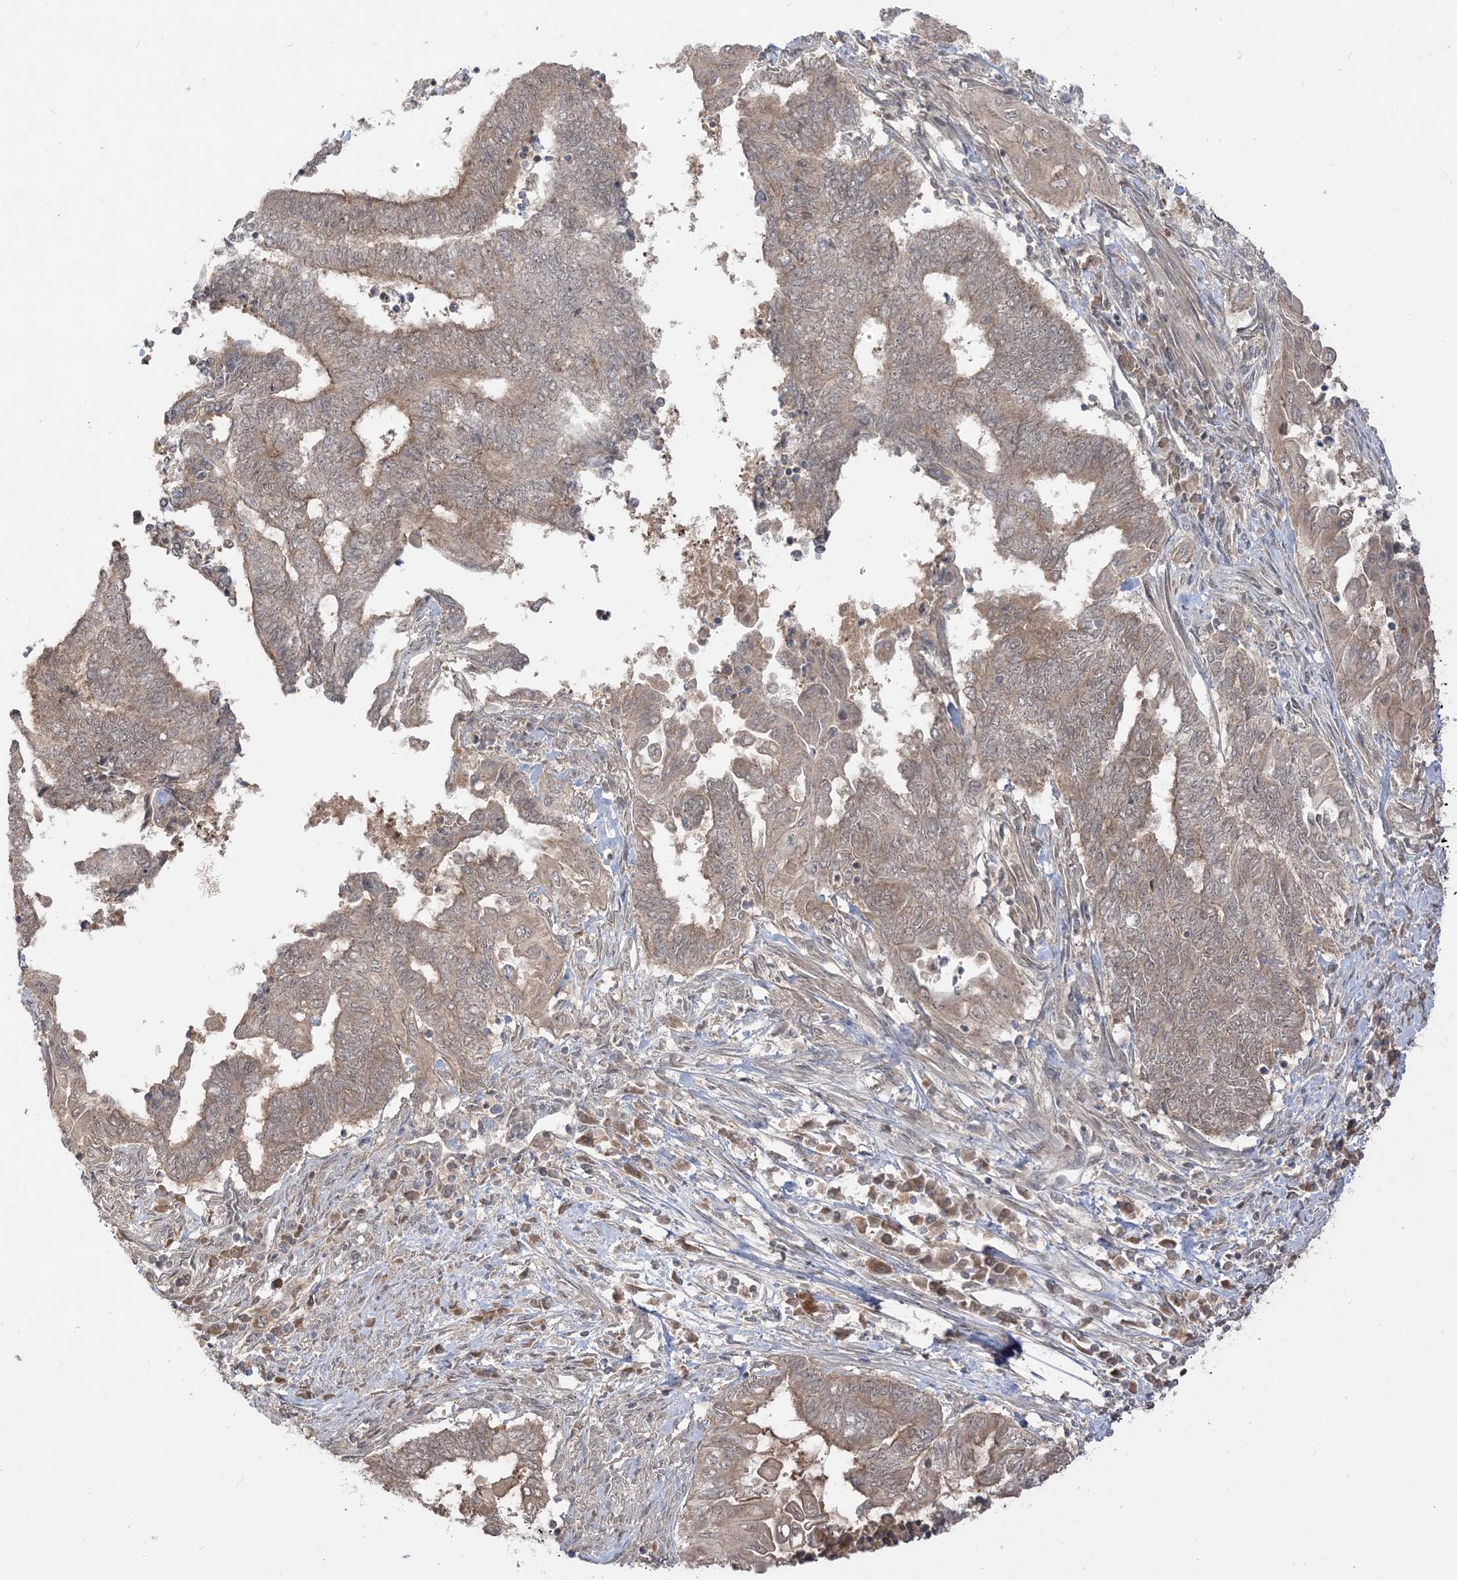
{"staining": {"intensity": "weak", "quantity": ">75%", "location": "cytoplasmic/membranous"}, "tissue": "endometrial cancer", "cell_type": "Tumor cells", "image_type": "cancer", "snomed": [{"axis": "morphology", "description": "Adenocarcinoma, NOS"}, {"axis": "topography", "description": "Uterus"}, {"axis": "topography", "description": "Endometrium"}], "caption": "Immunohistochemical staining of endometrial cancer (adenocarcinoma) shows weak cytoplasmic/membranous protein expression in about >75% of tumor cells.", "gene": "TBCC", "patient": {"sex": "female", "age": 70}}